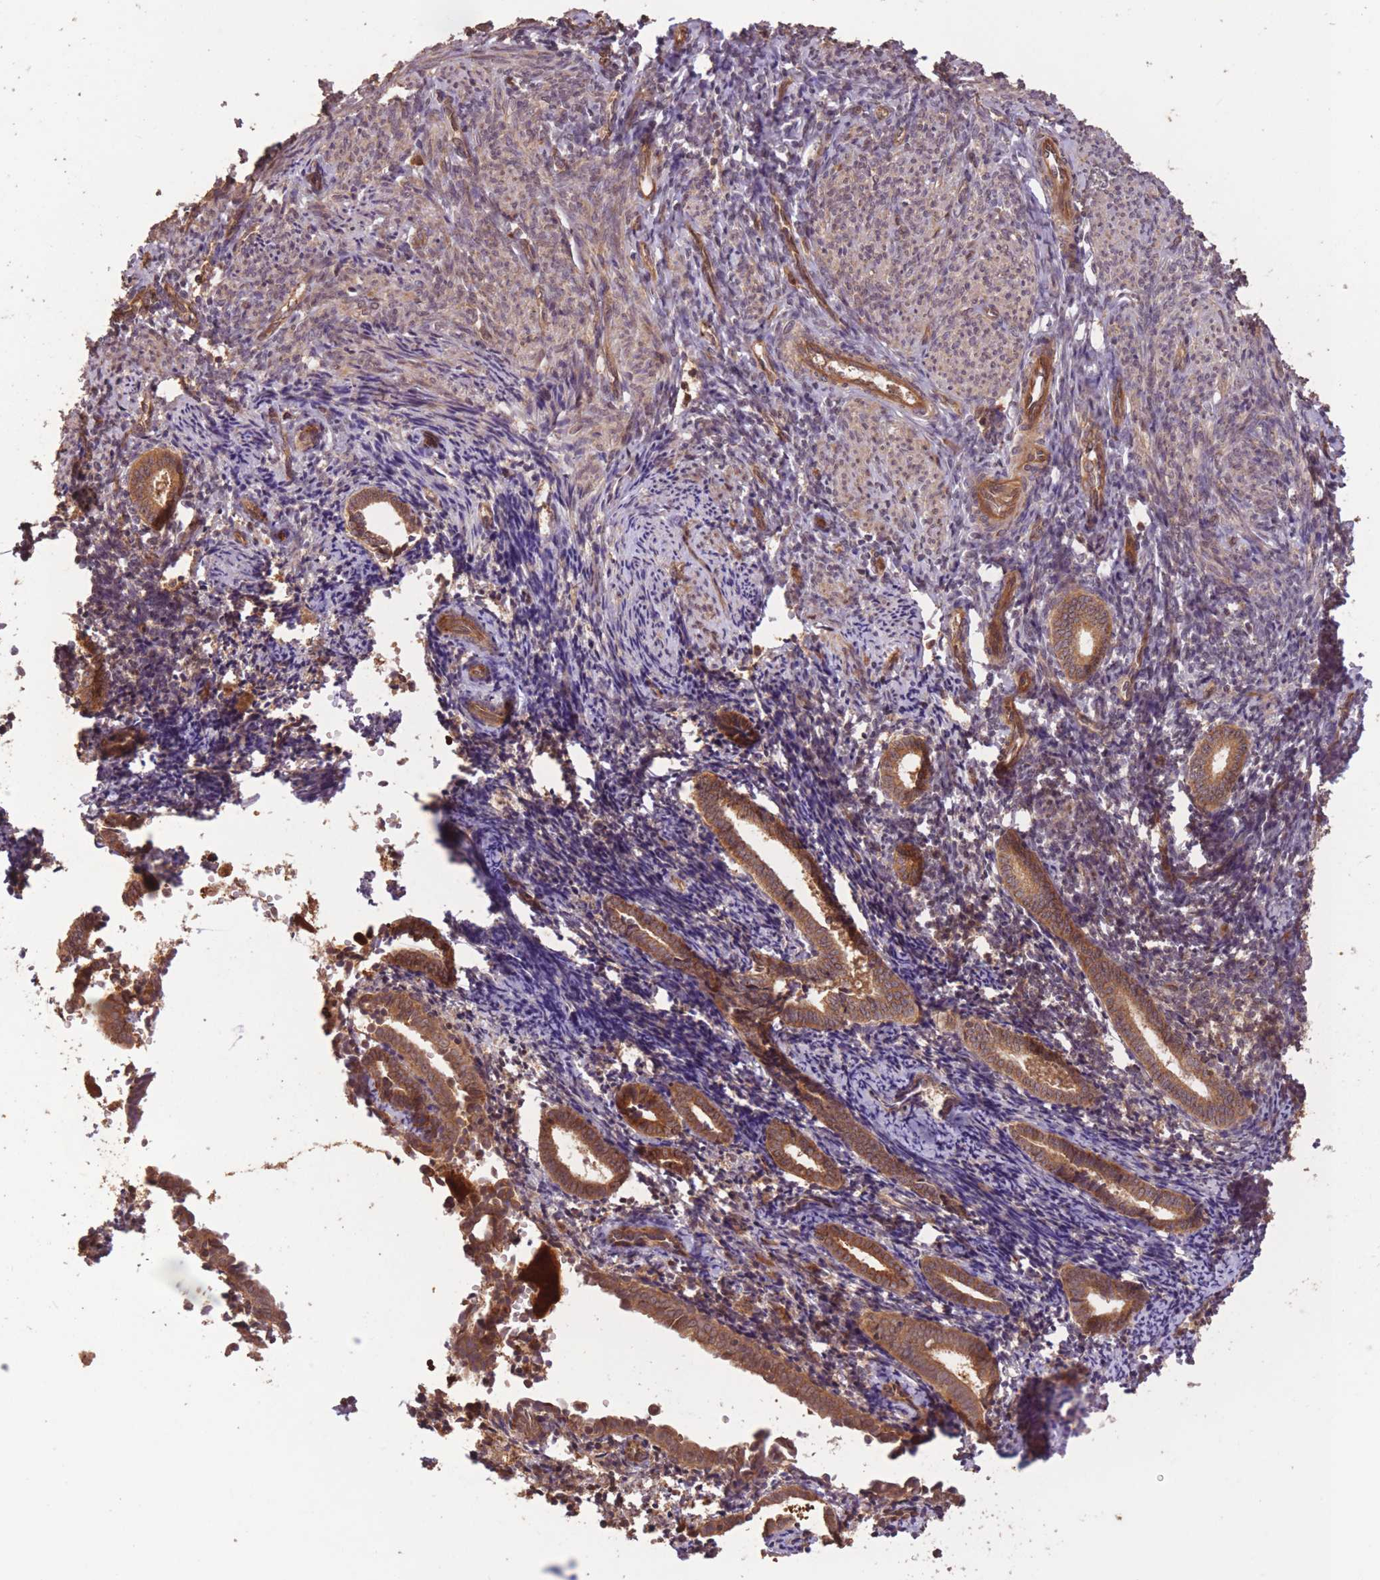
{"staining": {"intensity": "moderate", "quantity": "25%-75%", "location": "cytoplasmic/membranous"}, "tissue": "endometrium", "cell_type": "Cells in endometrial stroma", "image_type": "normal", "snomed": [{"axis": "morphology", "description": "Normal tissue, NOS"}, {"axis": "topography", "description": "Endometrium"}], "caption": "This is a photomicrograph of immunohistochemistry (IHC) staining of normal endometrium, which shows moderate positivity in the cytoplasmic/membranous of cells in endometrial stroma.", "gene": "ERBB3", "patient": {"sex": "female", "age": 54}}